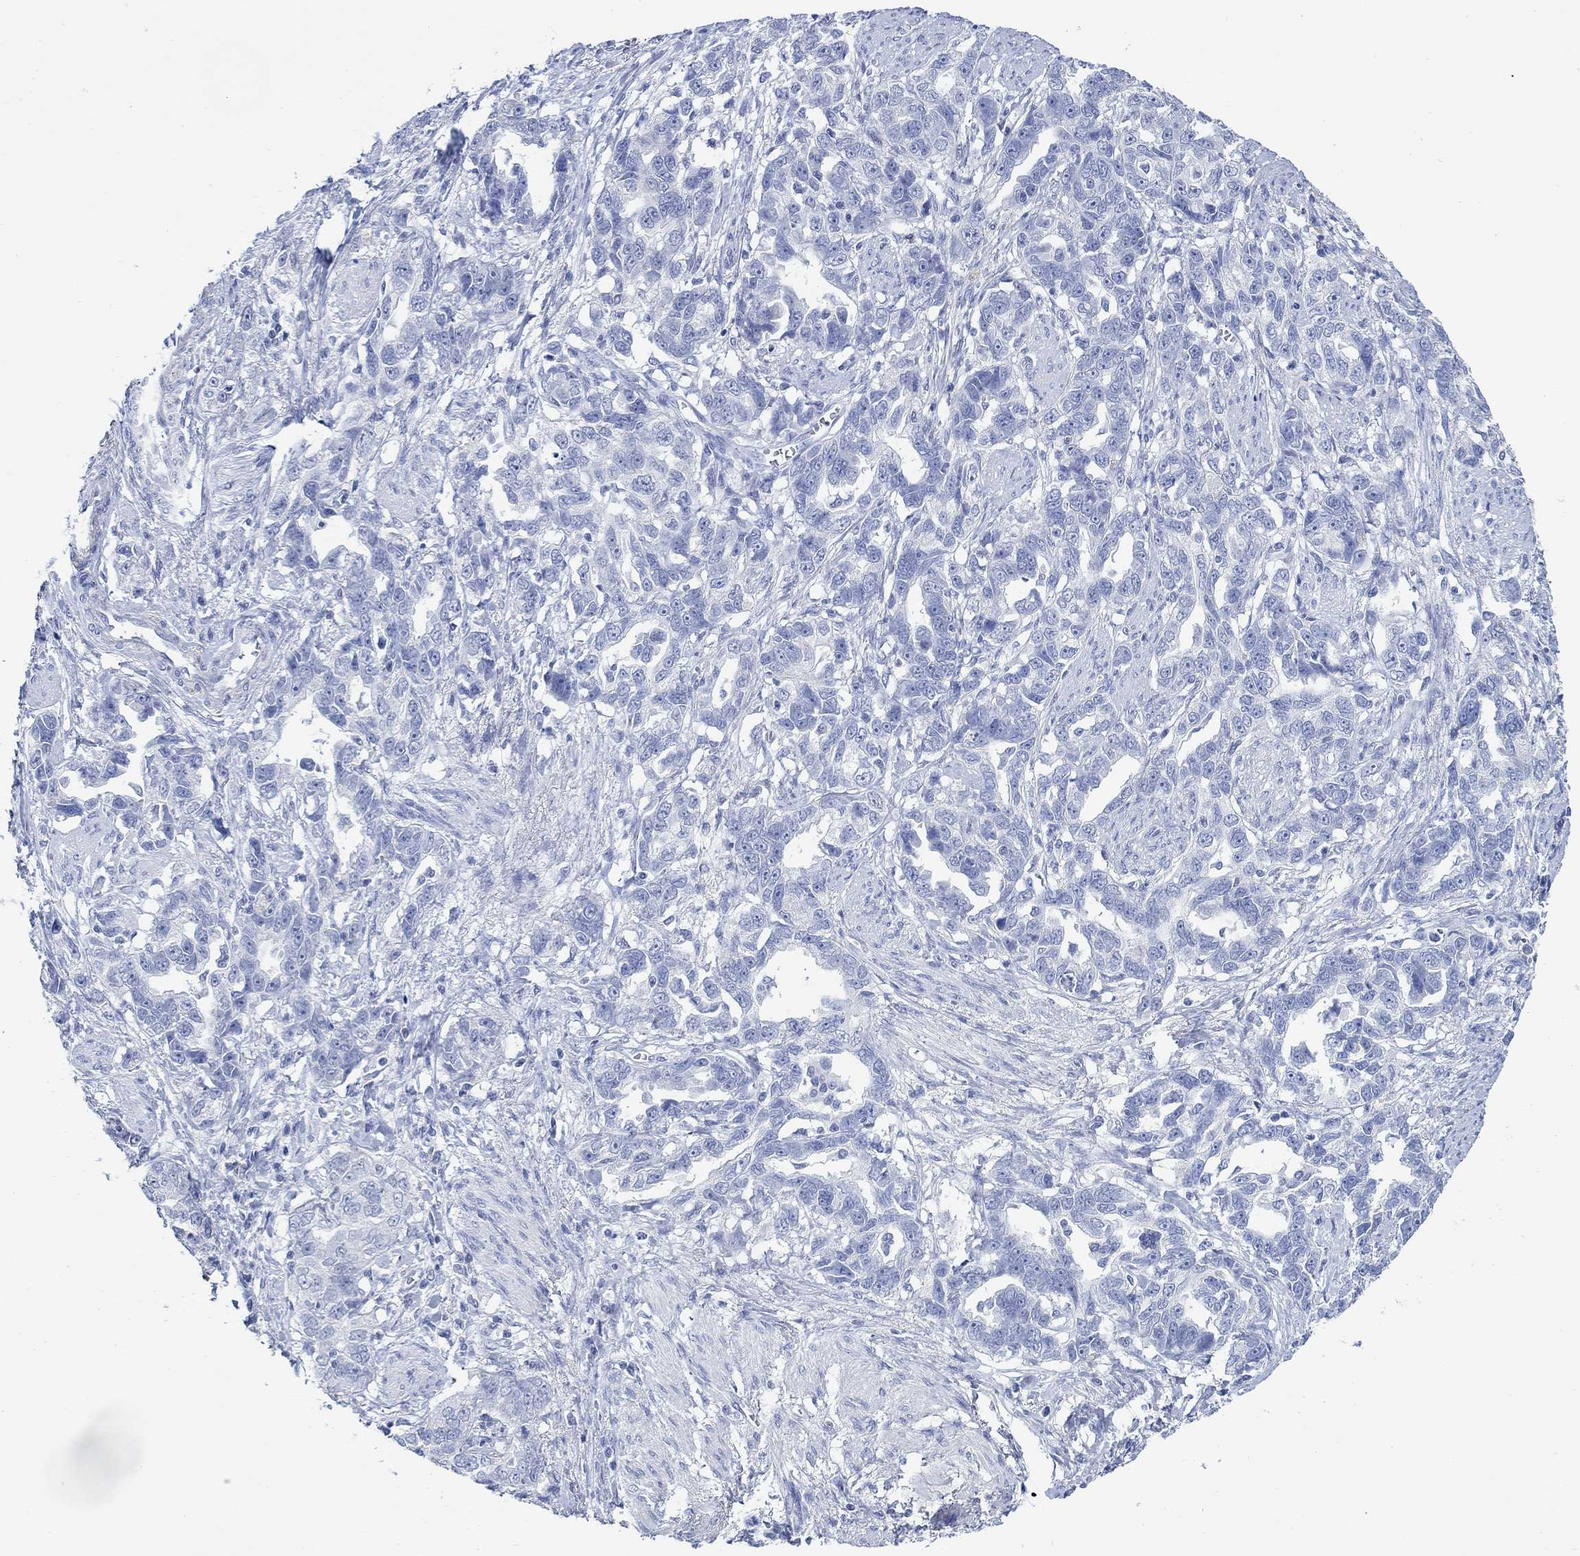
{"staining": {"intensity": "negative", "quantity": "none", "location": "none"}, "tissue": "ovarian cancer", "cell_type": "Tumor cells", "image_type": "cancer", "snomed": [{"axis": "morphology", "description": "Cystadenocarcinoma, serous, NOS"}, {"axis": "topography", "description": "Ovary"}], "caption": "Tumor cells are negative for protein expression in human serous cystadenocarcinoma (ovarian).", "gene": "PPP1R17", "patient": {"sex": "female", "age": 51}}